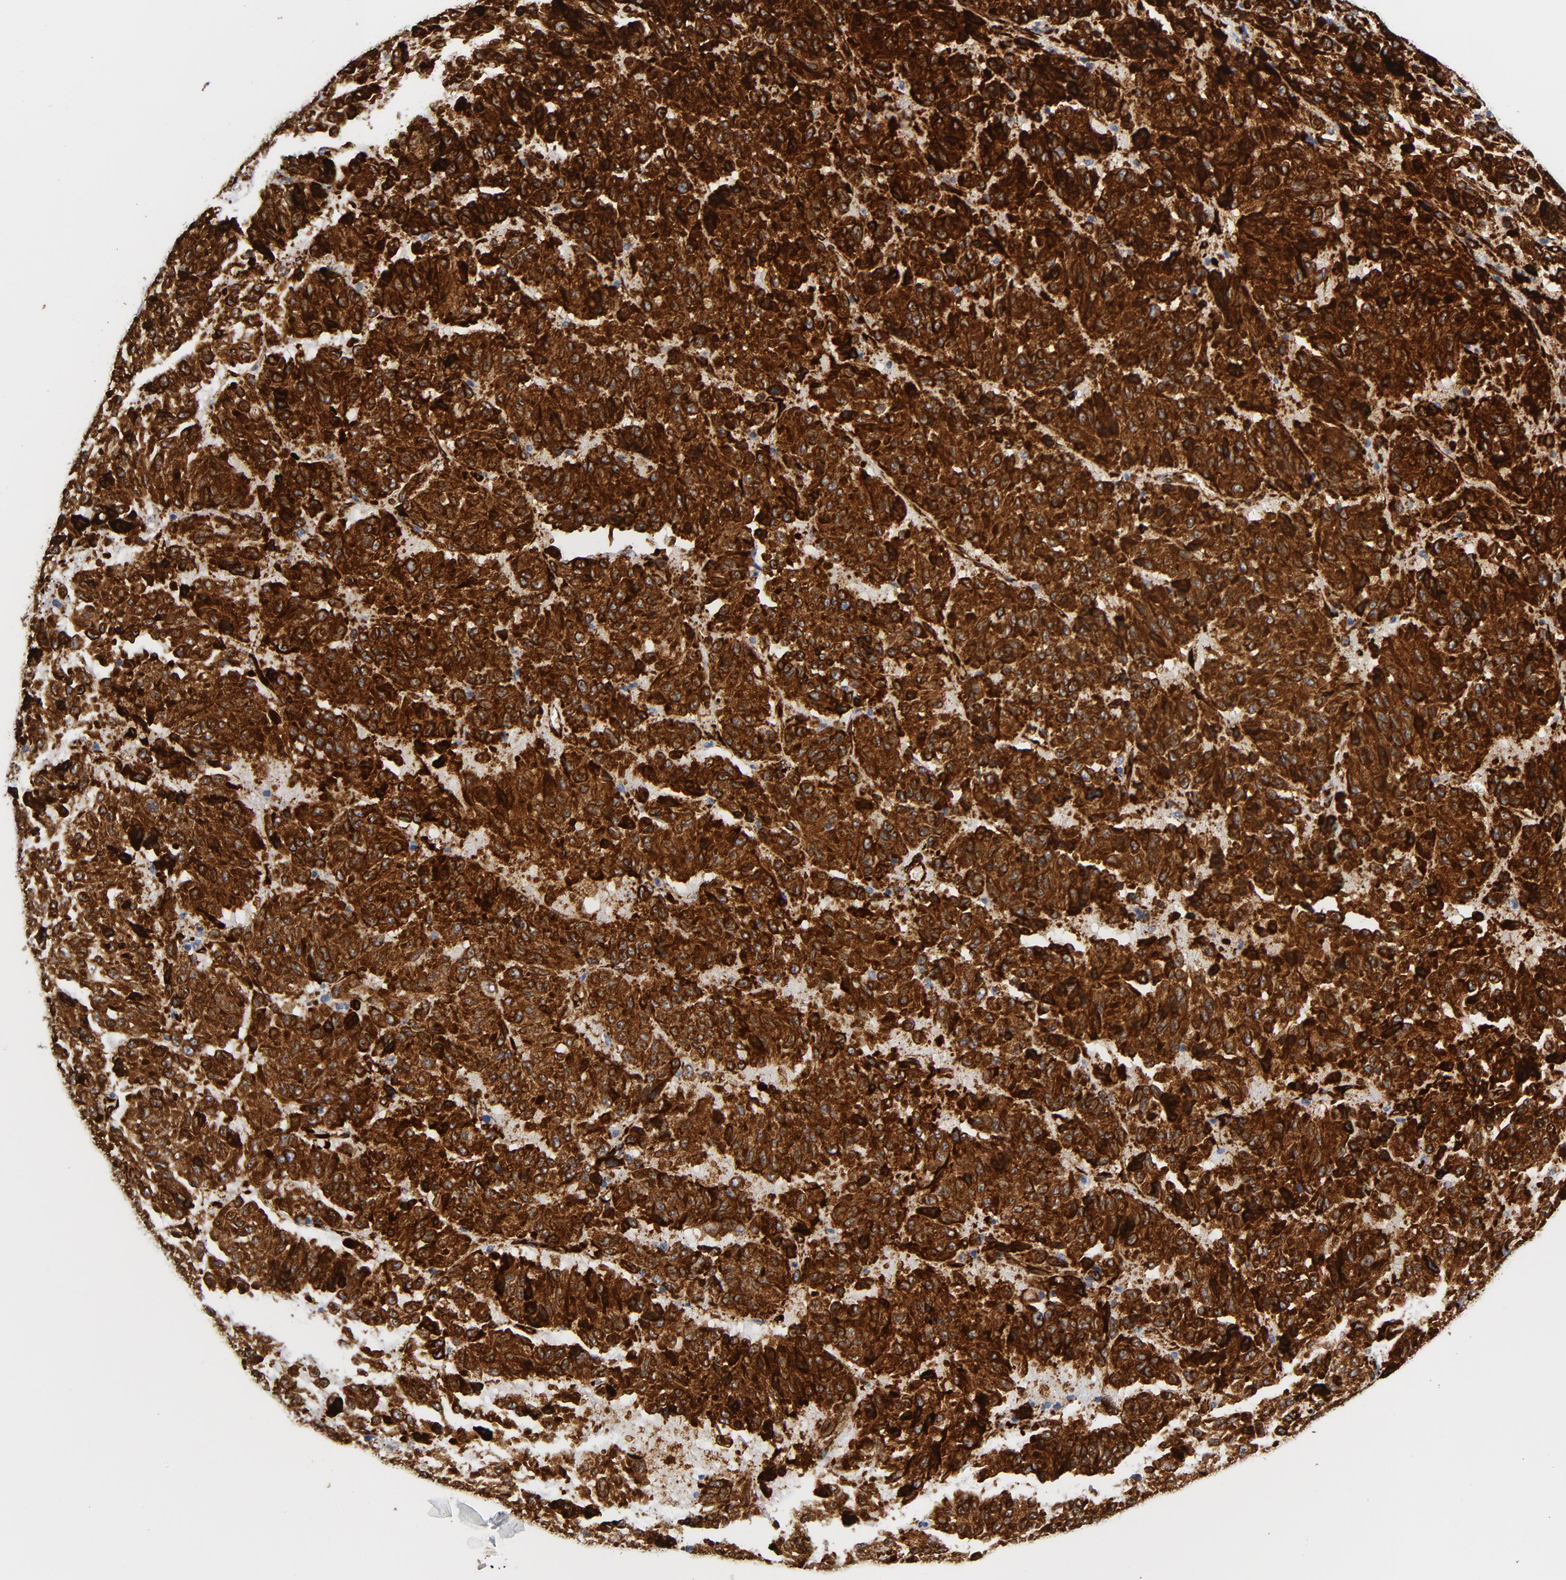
{"staining": {"intensity": "strong", "quantity": ">75%", "location": "cytoplasmic/membranous"}, "tissue": "melanoma", "cell_type": "Tumor cells", "image_type": "cancer", "snomed": [{"axis": "morphology", "description": "Malignant melanoma, Metastatic site"}, {"axis": "topography", "description": "Lung"}], "caption": "Brown immunohistochemical staining in malignant melanoma (metastatic site) demonstrates strong cytoplasmic/membranous staining in approximately >75% of tumor cells.", "gene": "SERPINH1", "patient": {"sex": "male", "age": 64}}